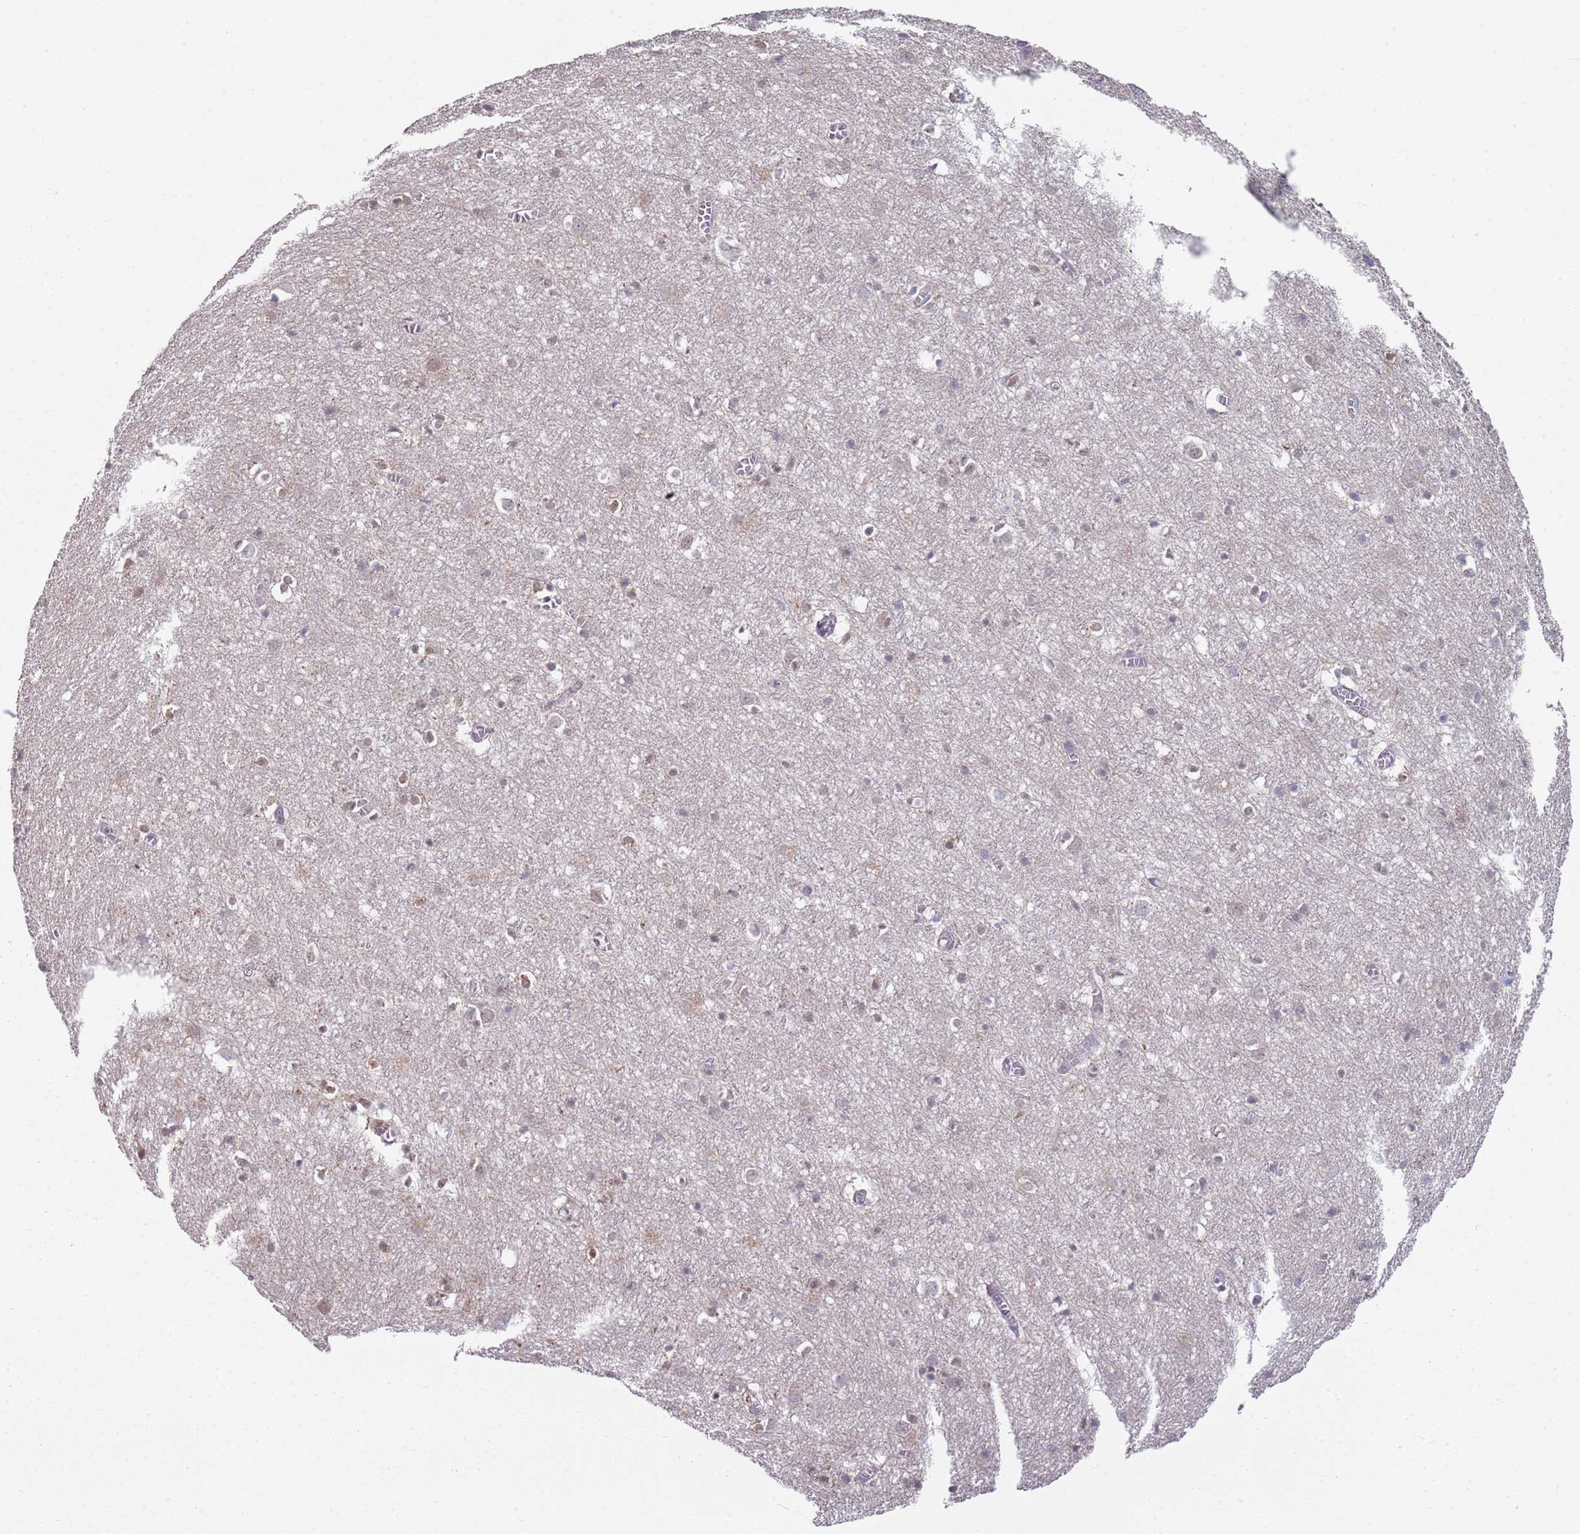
{"staining": {"intensity": "negative", "quantity": "none", "location": "none"}, "tissue": "cerebral cortex", "cell_type": "Endothelial cells", "image_type": "normal", "snomed": [{"axis": "morphology", "description": "Normal tissue, NOS"}, {"axis": "topography", "description": "Cerebral cortex"}], "caption": "Cerebral cortex stained for a protein using immunohistochemistry displays no expression endothelial cells.", "gene": "SMARCAL1", "patient": {"sex": "female", "age": 64}}